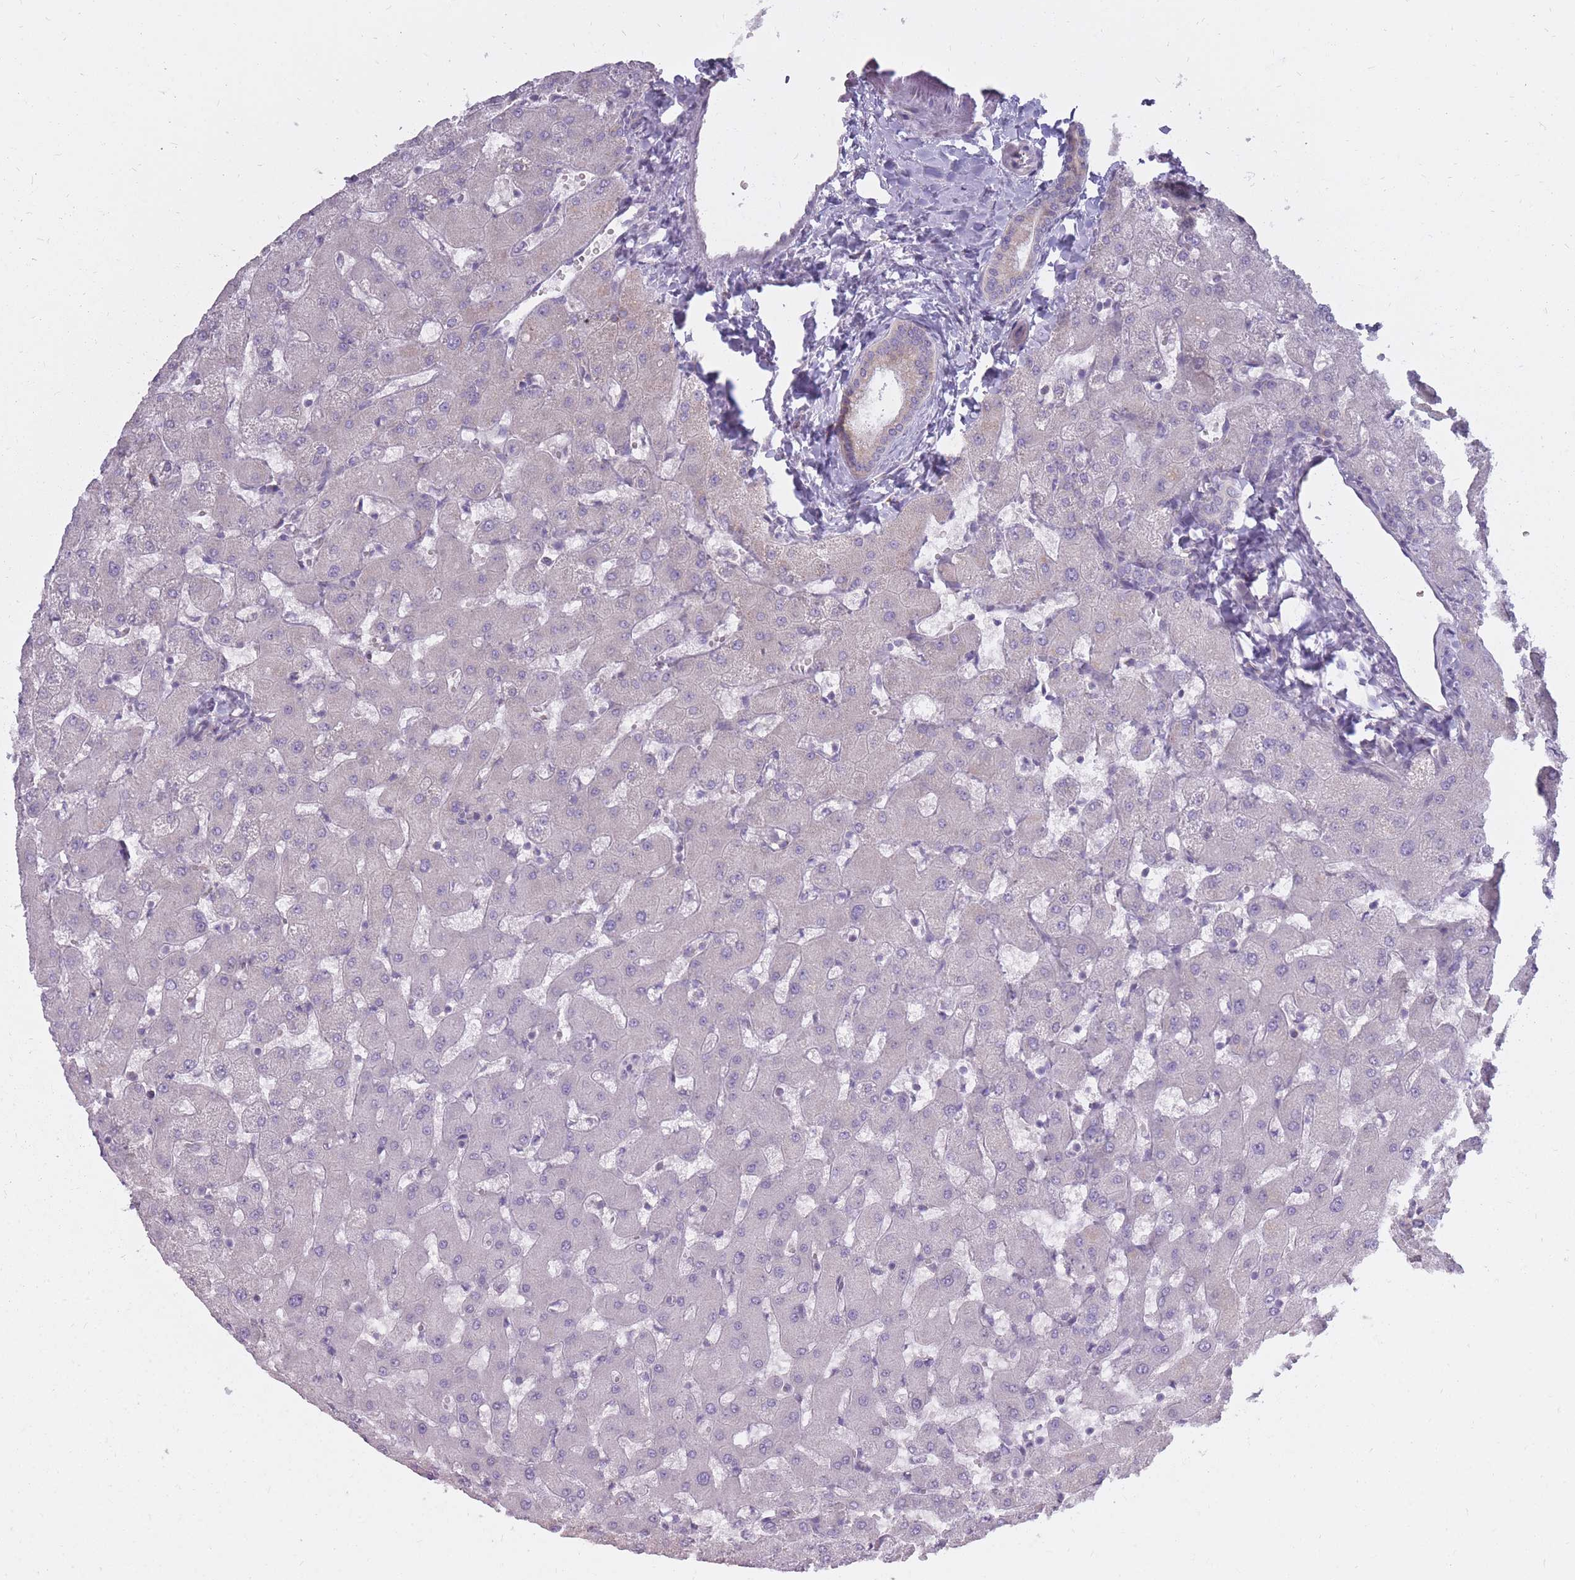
{"staining": {"intensity": "negative", "quantity": "none", "location": "none"}, "tissue": "liver", "cell_type": "Cholangiocytes", "image_type": "normal", "snomed": [{"axis": "morphology", "description": "Normal tissue, NOS"}, {"axis": "topography", "description": "Liver"}], "caption": "Cholangiocytes show no significant protein expression in normal liver. (Stains: DAB (3,3'-diaminobenzidine) immunohistochemistry (IHC) with hematoxylin counter stain, Microscopy: brightfield microscopy at high magnification).", "gene": "ALKBH4", "patient": {"sex": "female", "age": 63}}